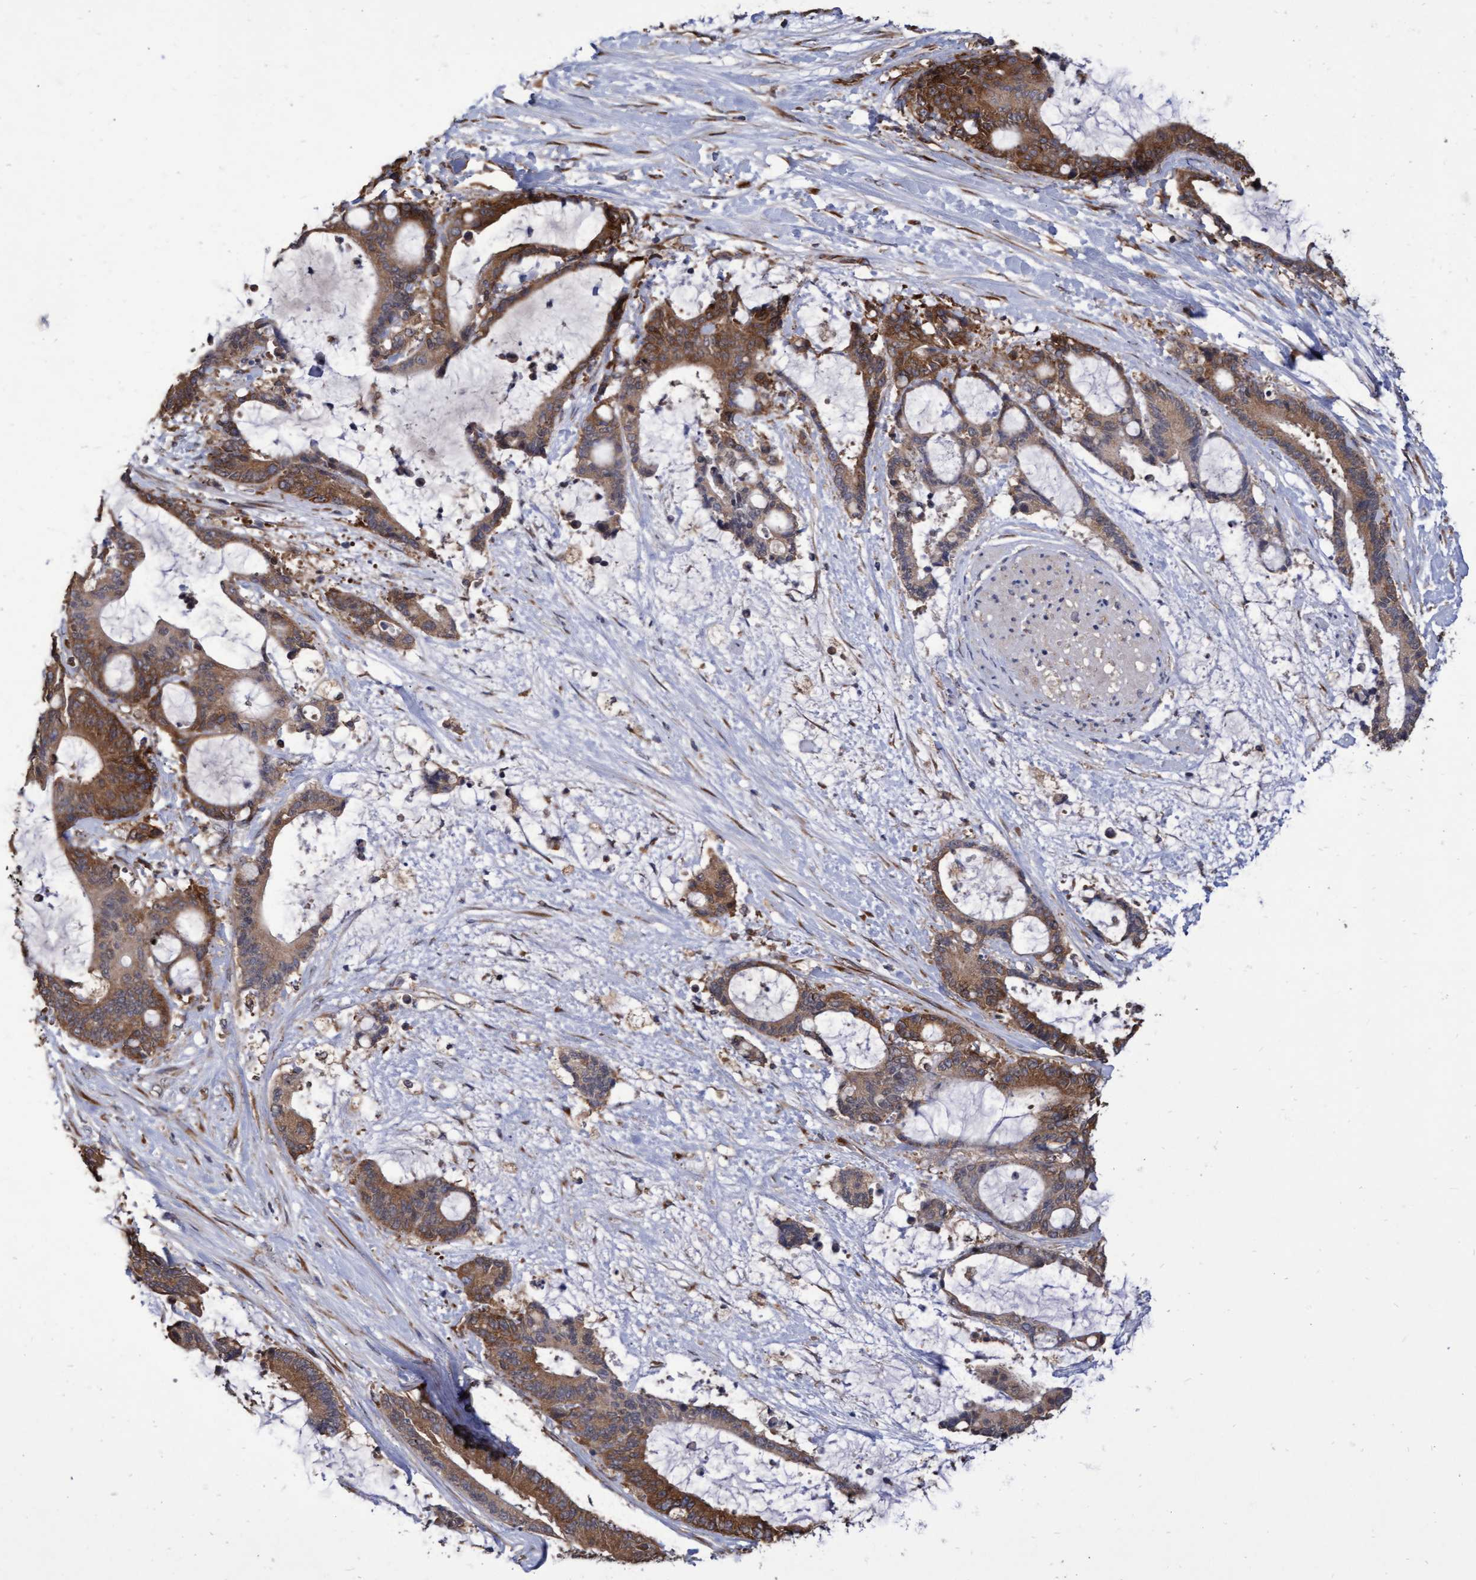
{"staining": {"intensity": "strong", "quantity": ">75%", "location": "cytoplasmic/membranous"}, "tissue": "liver cancer", "cell_type": "Tumor cells", "image_type": "cancer", "snomed": [{"axis": "morphology", "description": "Normal tissue, NOS"}, {"axis": "morphology", "description": "Cholangiocarcinoma"}, {"axis": "topography", "description": "Liver"}, {"axis": "topography", "description": "Peripheral nerve tissue"}], "caption": "Strong cytoplasmic/membranous staining for a protein is seen in about >75% of tumor cells of liver cholangiocarcinoma using IHC.", "gene": "ABCF2", "patient": {"sex": "female", "age": 73}}